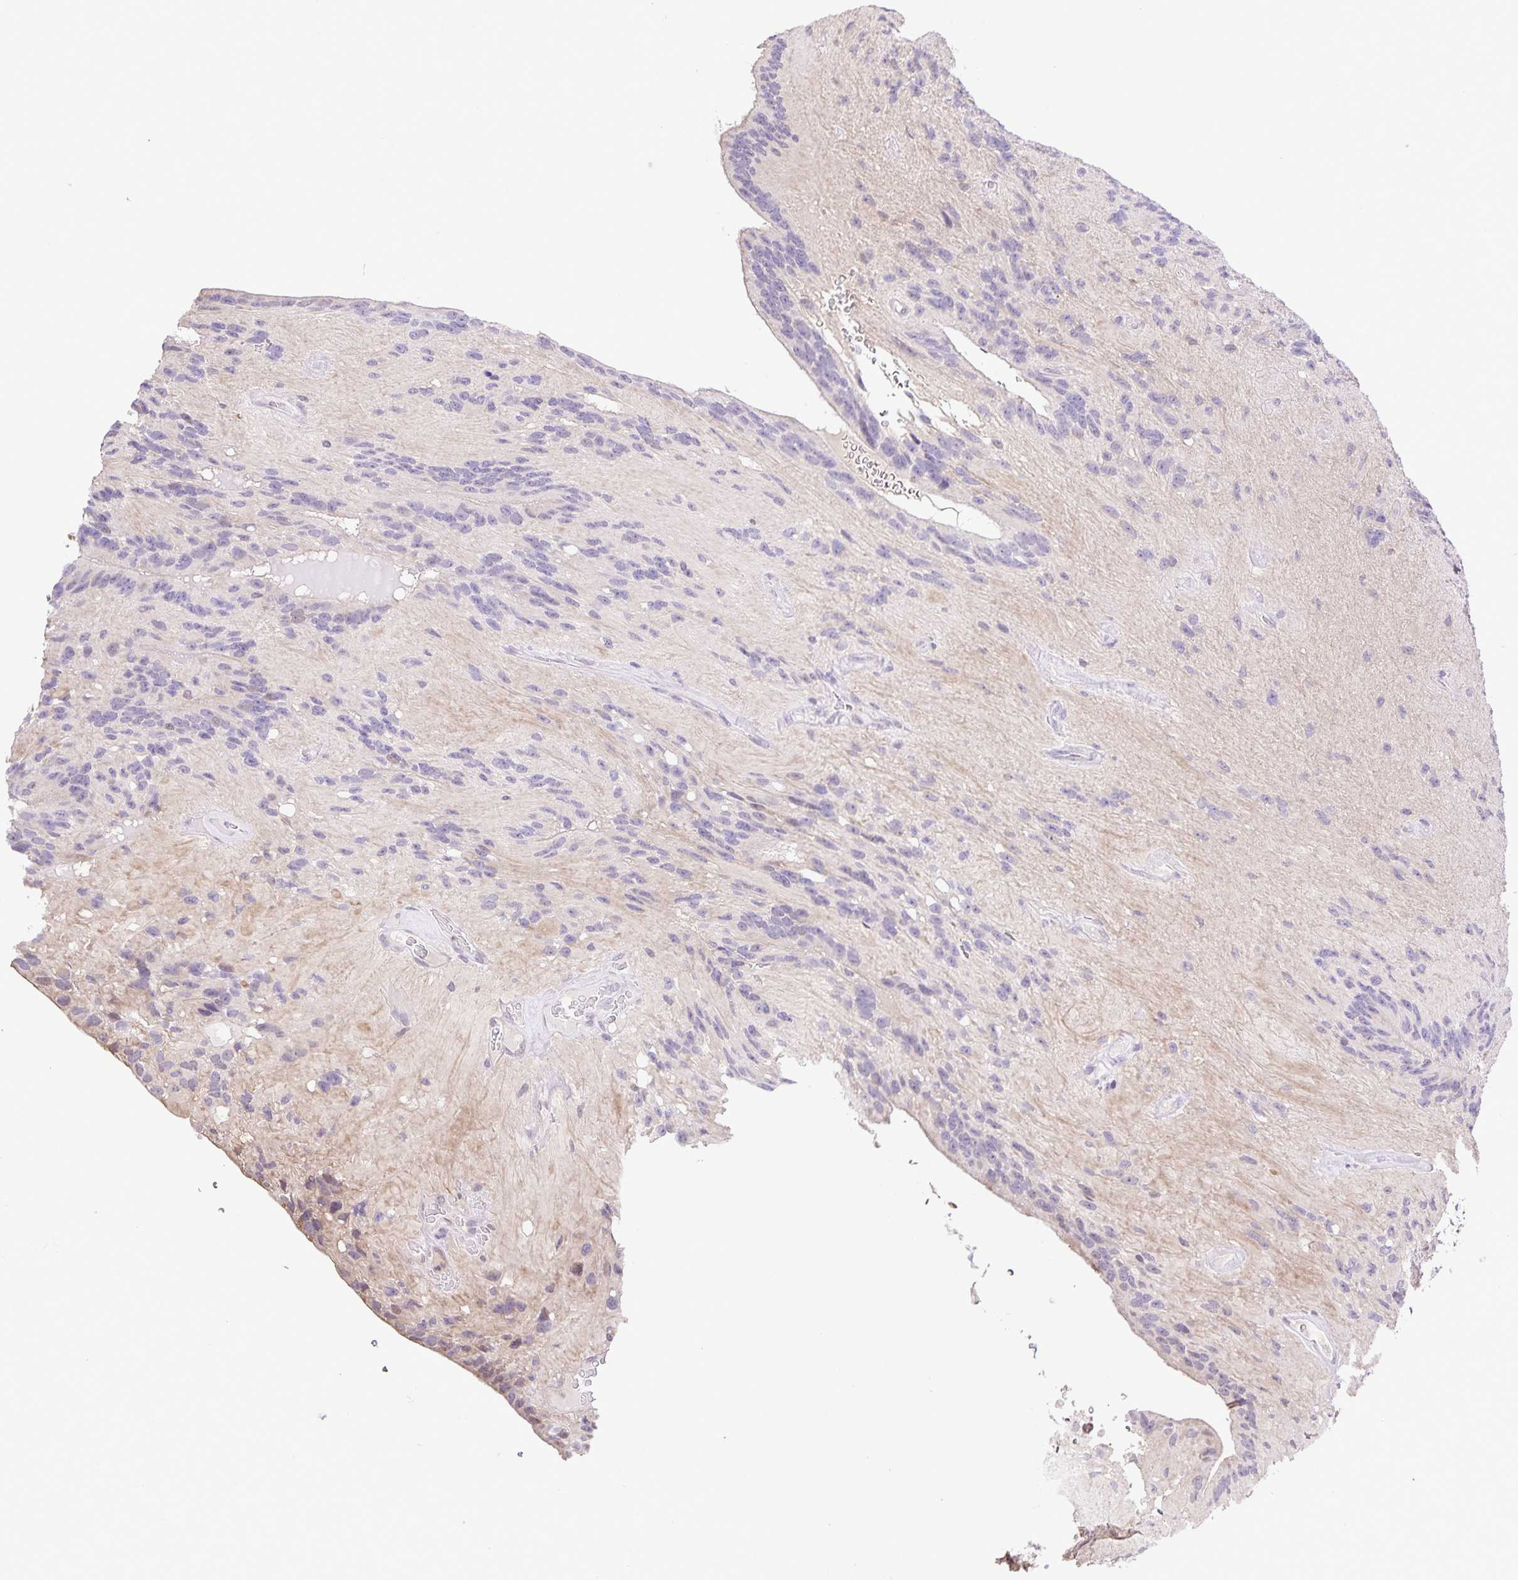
{"staining": {"intensity": "negative", "quantity": "none", "location": "none"}, "tissue": "glioma", "cell_type": "Tumor cells", "image_type": "cancer", "snomed": [{"axis": "morphology", "description": "Glioma, malignant, Low grade"}, {"axis": "topography", "description": "Brain"}], "caption": "Immunohistochemistry (IHC) of human malignant low-grade glioma demonstrates no staining in tumor cells.", "gene": "ONECUT2", "patient": {"sex": "male", "age": 31}}